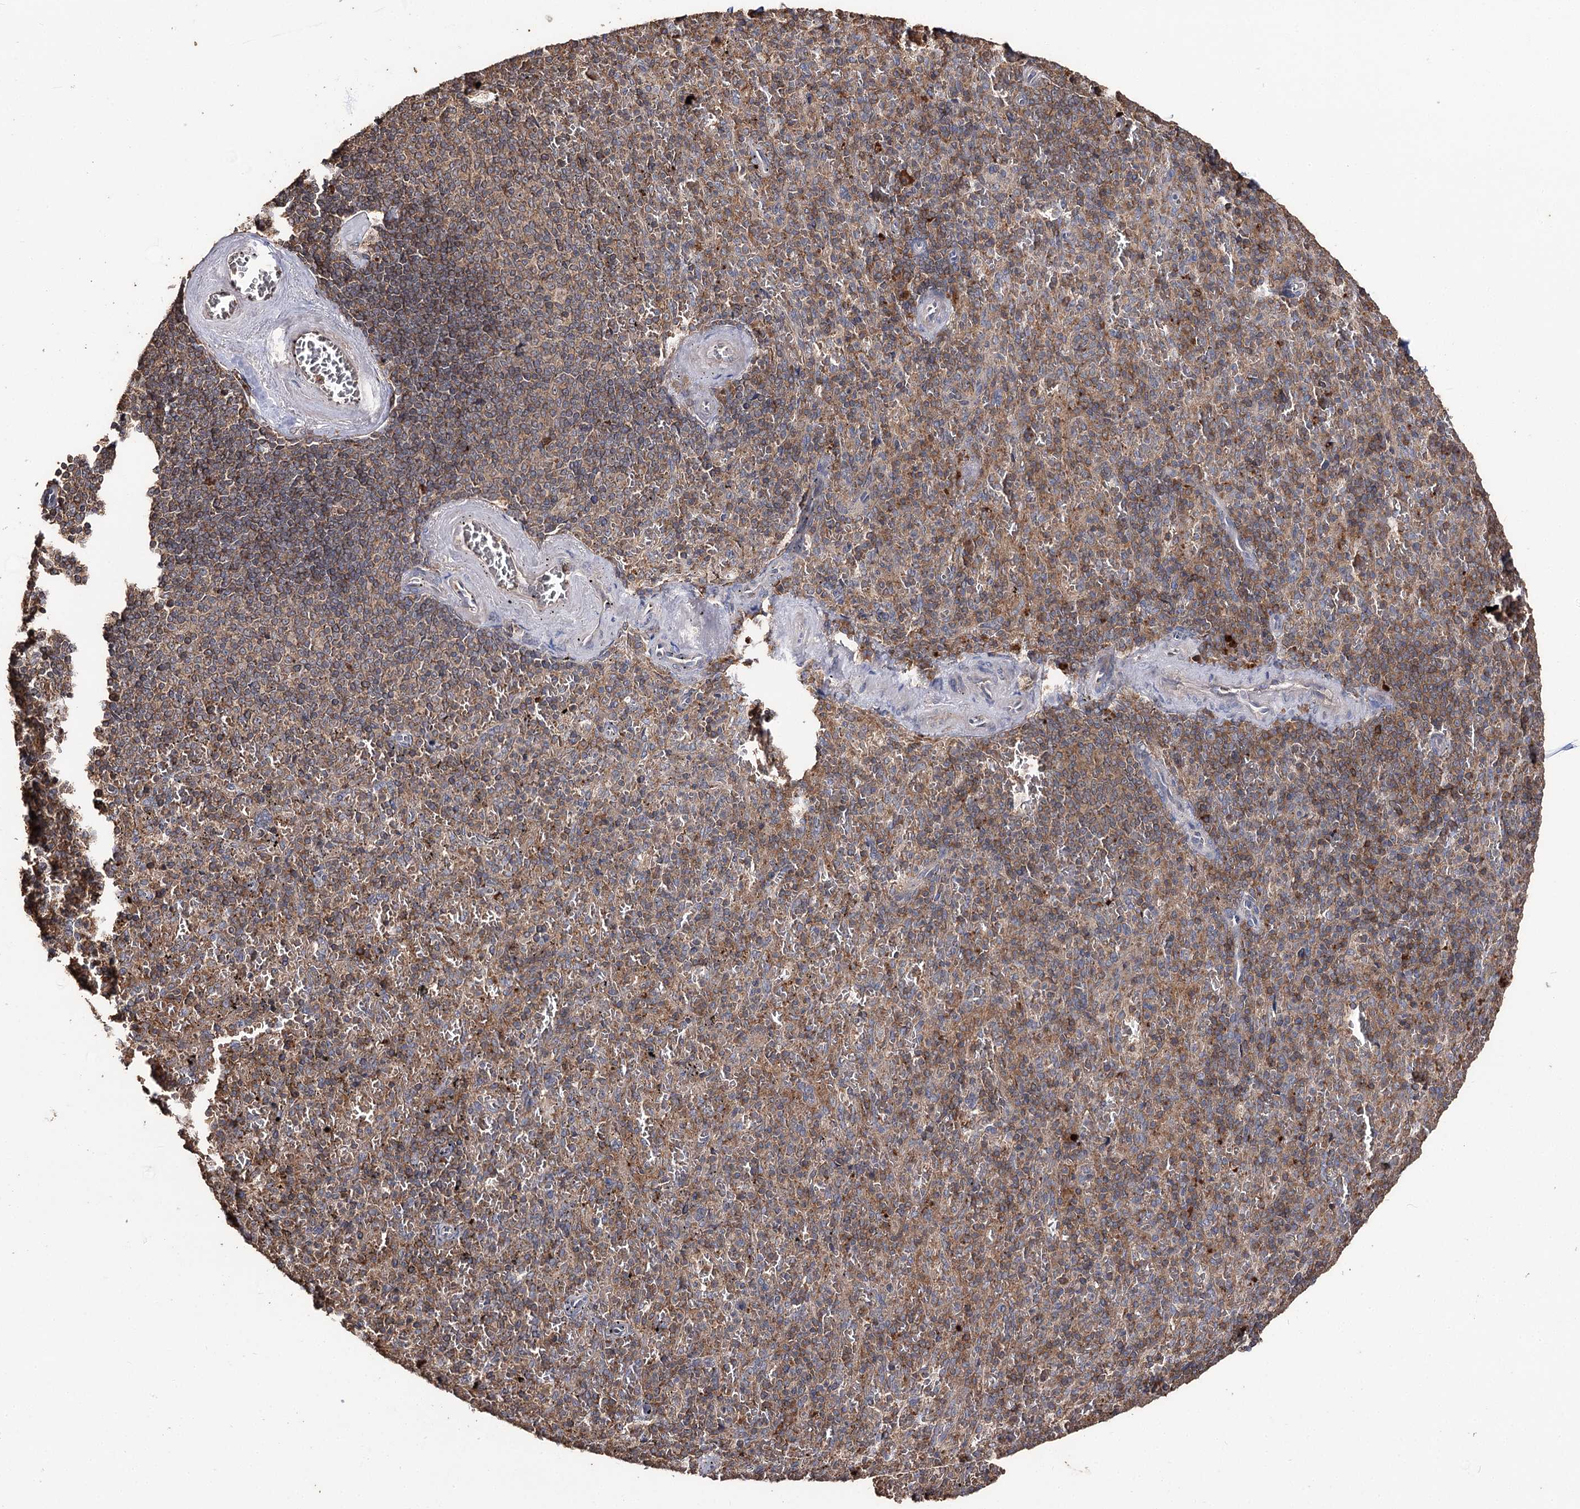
{"staining": {"intensity": "moderate", "quantity": "<25%", "location": "cytoplasmic/membranous"}, "tissue": "spleen", "cell_type": "Cells in red pulp", "image_type": "normal", "snomed": [{"axis": "morphology", "description": "Normal tissue, NOS"}, {"axis": "topography", "description": "Spleen"}], "caption": "Immunohistochemical staining of unremarkable spleen reveals moderate cytoplasmic/membranous protein expression in approximately <25% of cells in red pulp. The staining is performed using DAB (3,3'-diaminobenzidine) brown chromogen to label protein expression. The nuclei are counter-stained blue using hematoxylin.", "gene": "FAM53B", "patient": {"sex": "male", "age": 82}}